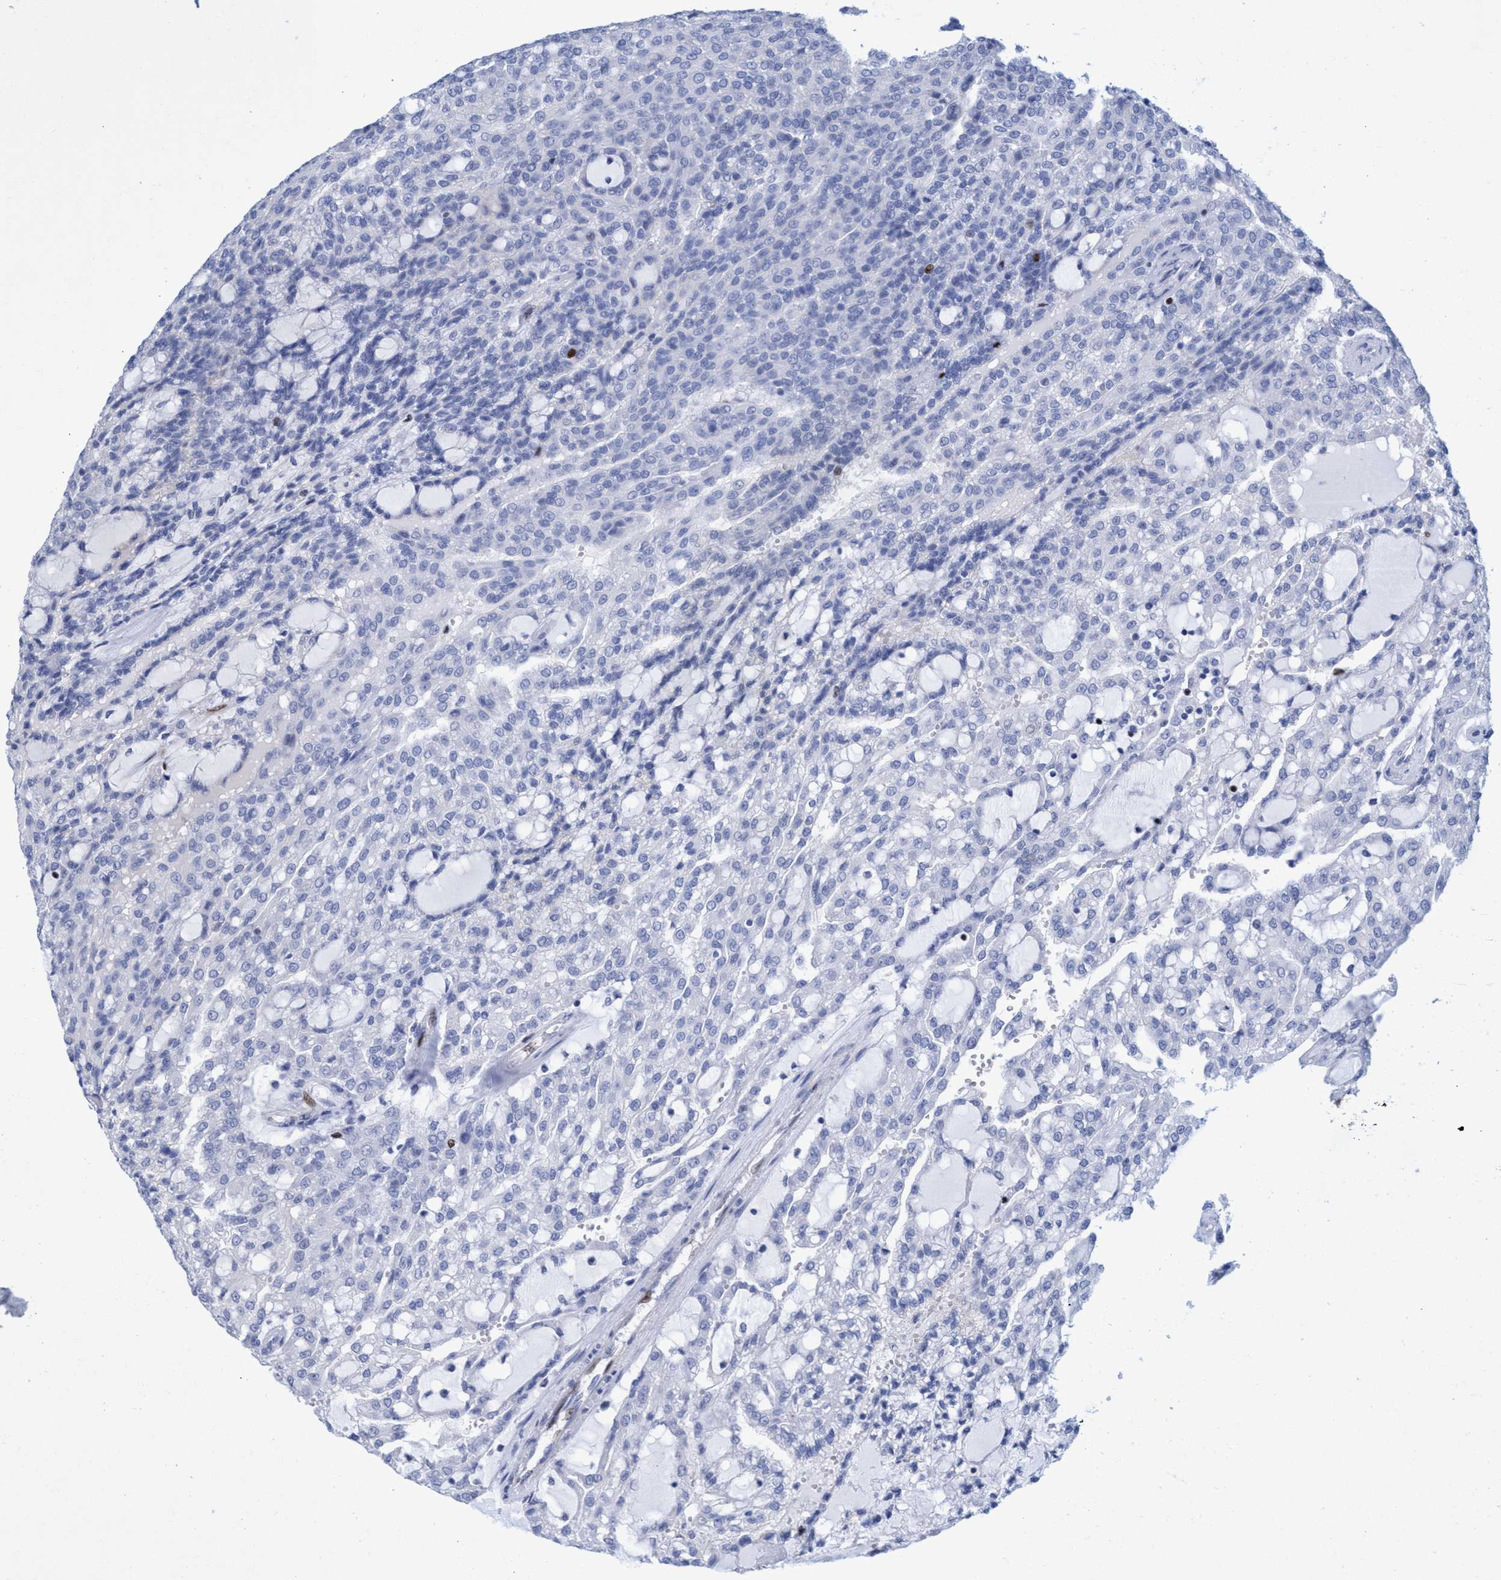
{"staining": {"intensity": "negative", "quantity": "none", "location": "none"}, "tissue": "renal cancer", "cell_type": "Tumor cells", "image_type": "cancer", "snomed": [{"axis": "morphology", "description": "Adenocarcinoma, NOS"}, {"axis": "topography", "description": "Kidney"}], "caption": "A micrograph of human renal cancer is negative for staining in tumor cells.", "gene": "R3HCC1", "patient": {"sex": "male", "age": 63}}